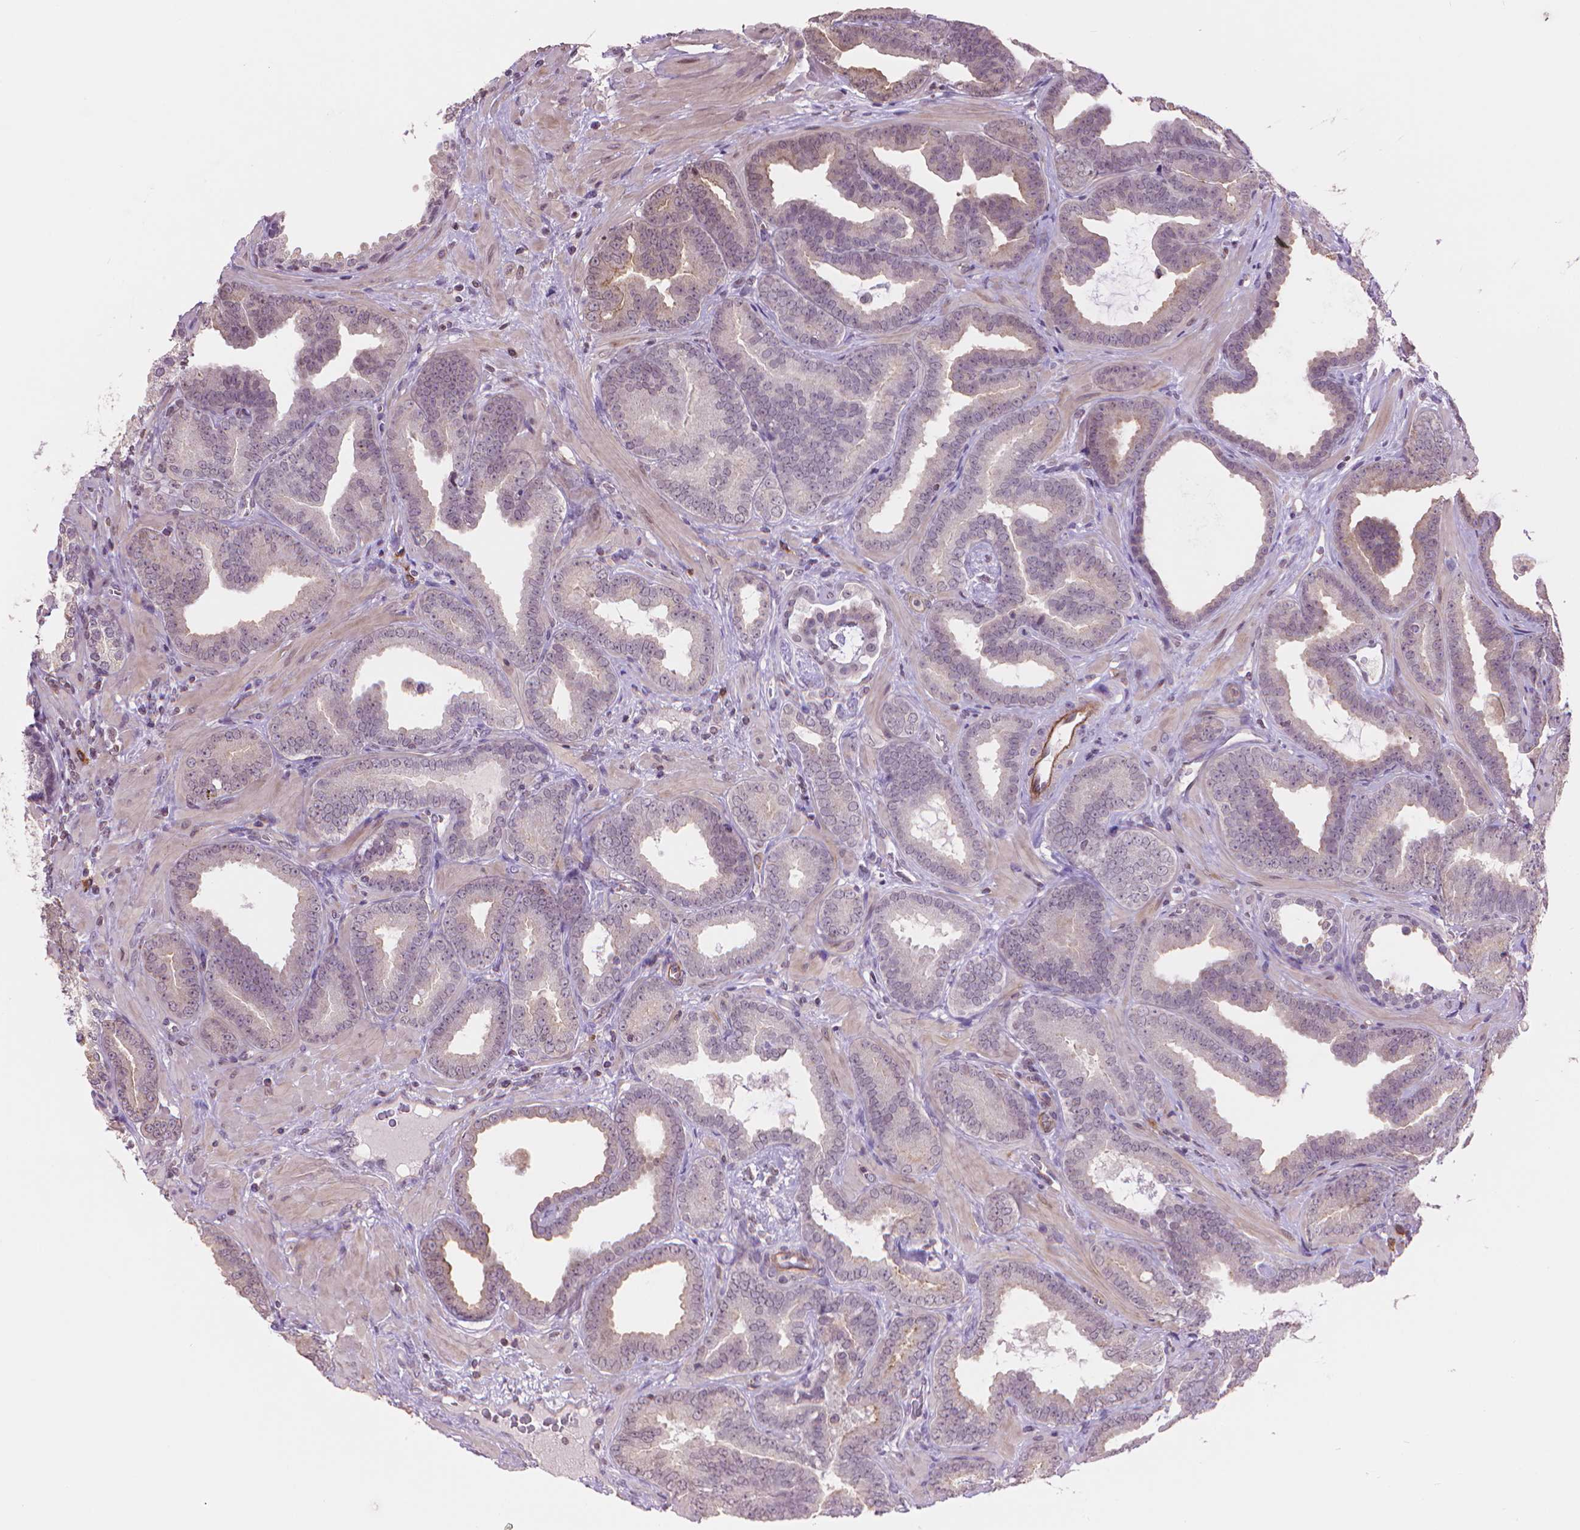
{"staining": {"intensity": "negative", "quantity": "none", "location": "none"}, "tissue": "prostate cancer", "cell_type": "Tumor cells", "image_type": "cancer", "snomed": [{"axis": "morphology", "description": "Adenocarcinoma, Low grade"}, {"axis": "topography", "description": "Prostate"}], "caption": "High power microscopy micrograph of an immunohistochemistry histopathology image of prostate cancer (adenocarcinoma (low-grade)), revealing no significant expression in tumor cells.", "gene": "TMEM184A", "patient": {"sex": "male", "age": 63}}